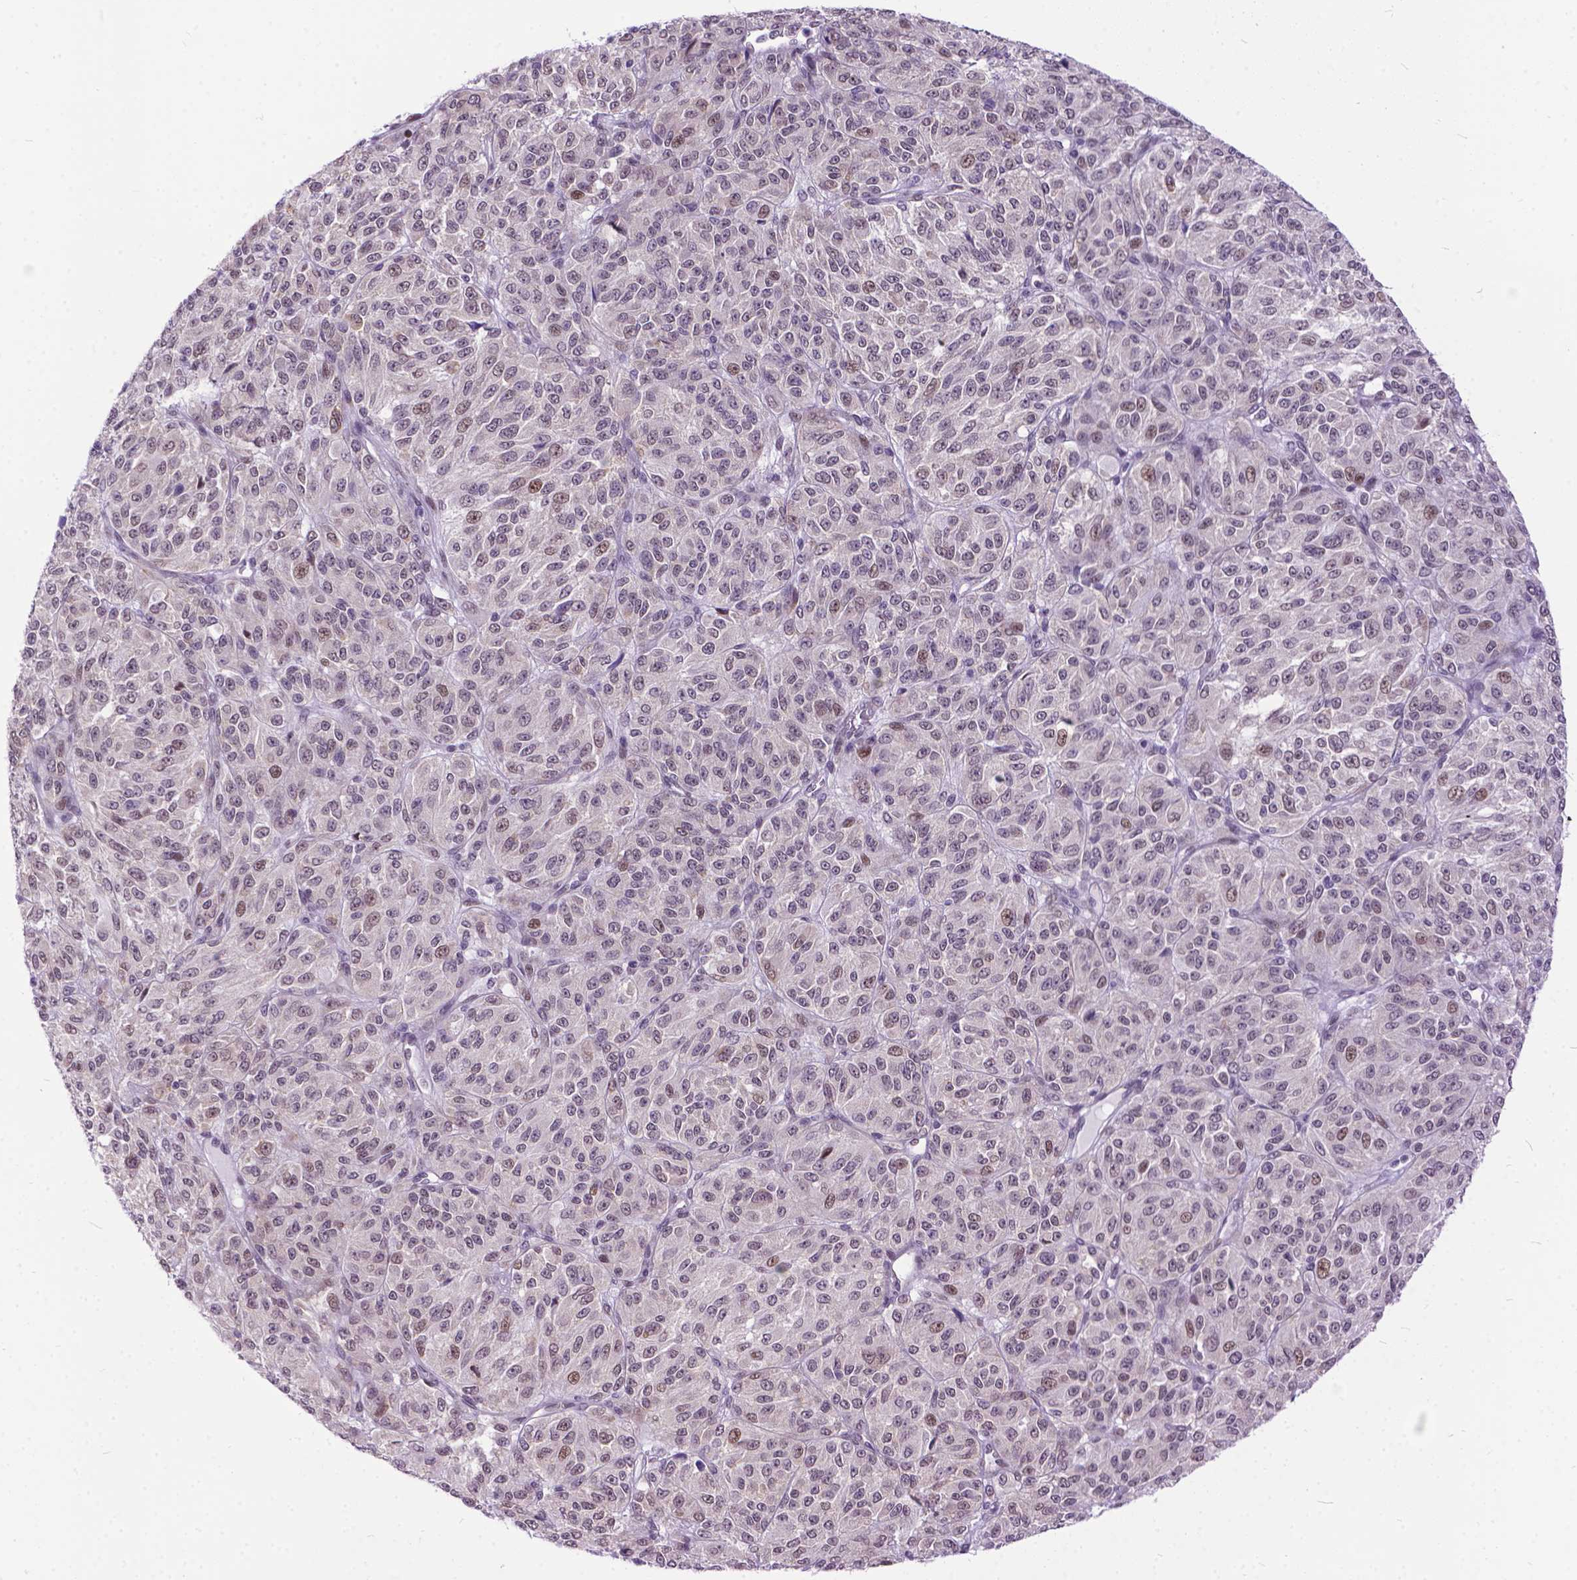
{"staining": {"intensity": "weak", "quantity": "25%-75%", "location": "nuclear"}, "tissue": "melanoma", "cell_type": "Tumor cells", "image_type": "cancer", "snomed": [{"axis": "morphology", "description": "Malignant melanoma, Metastatic site"}, {"axis": "topography", "description": "Brain"}], "caption": "There is low levels of weak nuclear expression in tumor cells of melanoma, as demonstrated by immunohistochemical staining (brown color).", "gene": "FAM124B", "patient": {"sex": "female", "age": 56}}